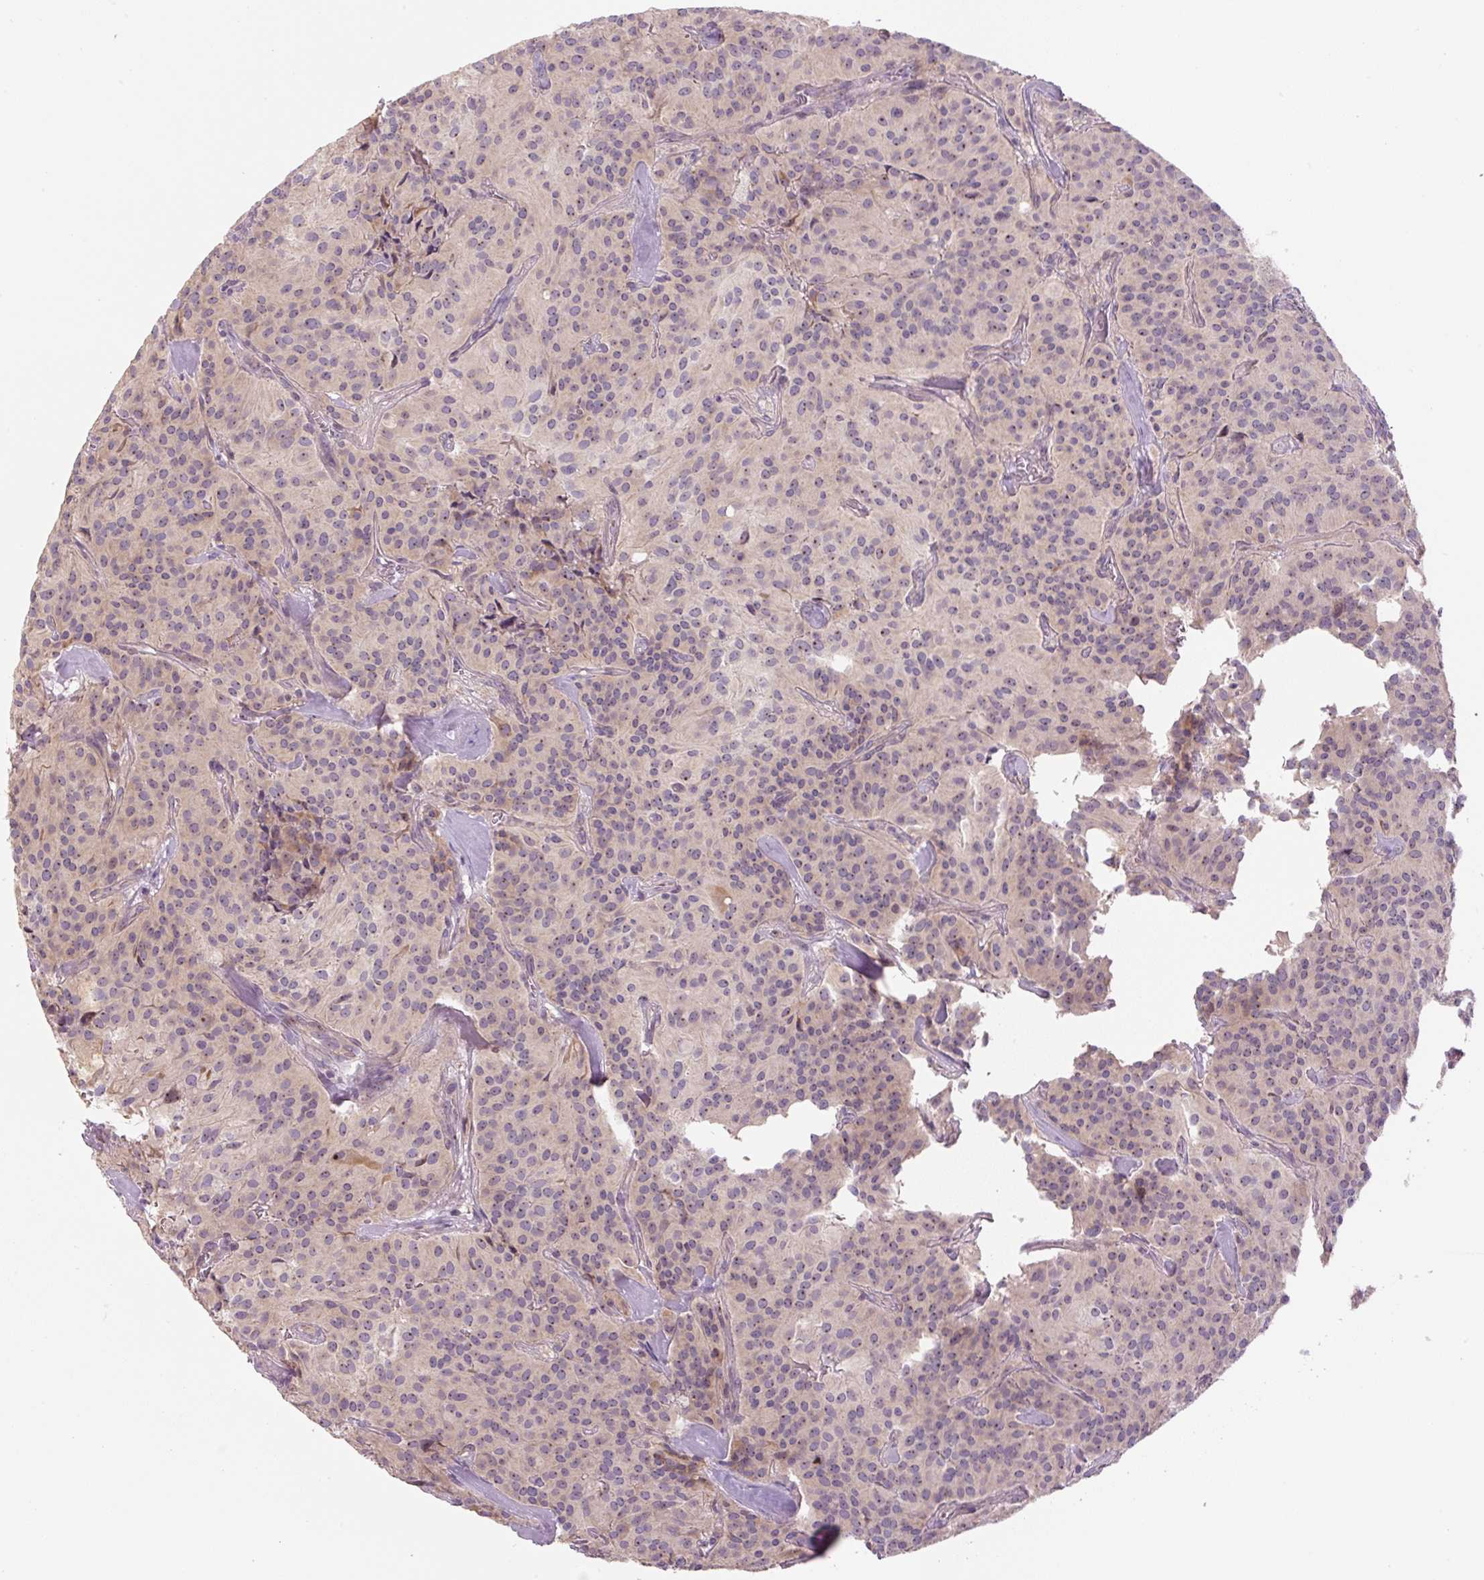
{"staining": {"intensity": "weak", "quantity": "<25%", "location": "cytoplasmic/membranous,nuclear"}, "tissue": "glioma", "cell_type": "Tumor cells", "image_type": "cancer", "snomed": [{"axis": "morphology", "description": "Glioma, malignant, Low grade"}, {"axis": "topography", "description": "Brain"}], "caption": "This is an immunohistochemistry (IHC) photomicrograph of glioma. There is no positivity in tumor cells.", "gene": "TMEM151B", "patient": {"sex": "male", "age": 42}}